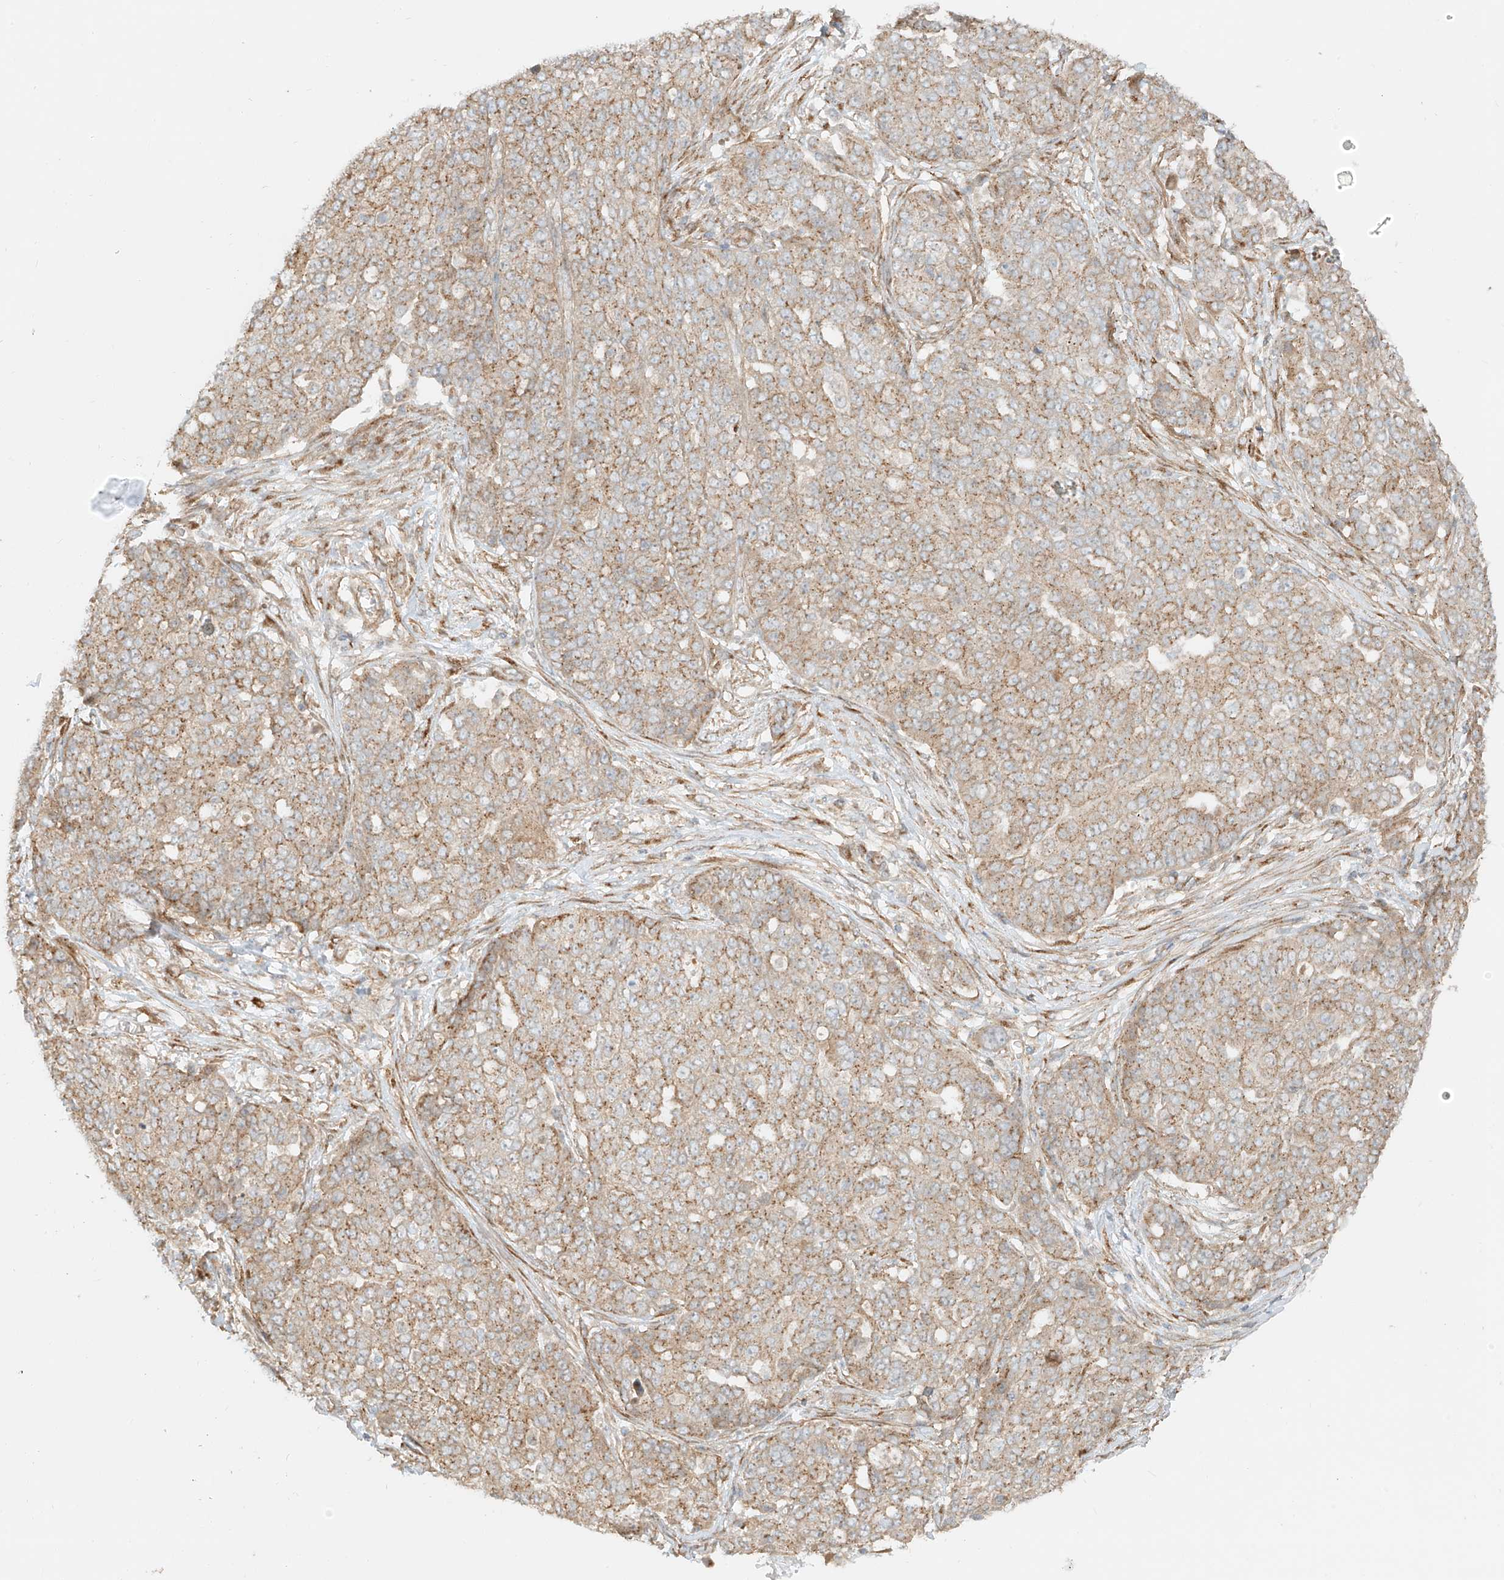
{"staining": {"intensity": "weak", "quantity": ">75%", "location": "cytoplasmic/membranous"}, "tissue": "ovarian cancer", "cell_type": "Tumor cells", "image_type": "cancer", "snomed": [{"axis": "morphology", "description": "Cystadenocarcinoma, serous, NOS"}, {"axis": "topography", "description": "Soft tissue"}, {"axis": "topography", "description": "Ovary"}], "caption": "Serous cystadenocarcinoma (ovarian) stained with a protein marker reveals weak staining in tumor cells.", "gene": "ZNF287", "patient": {"sex": "female", "age": 57}}